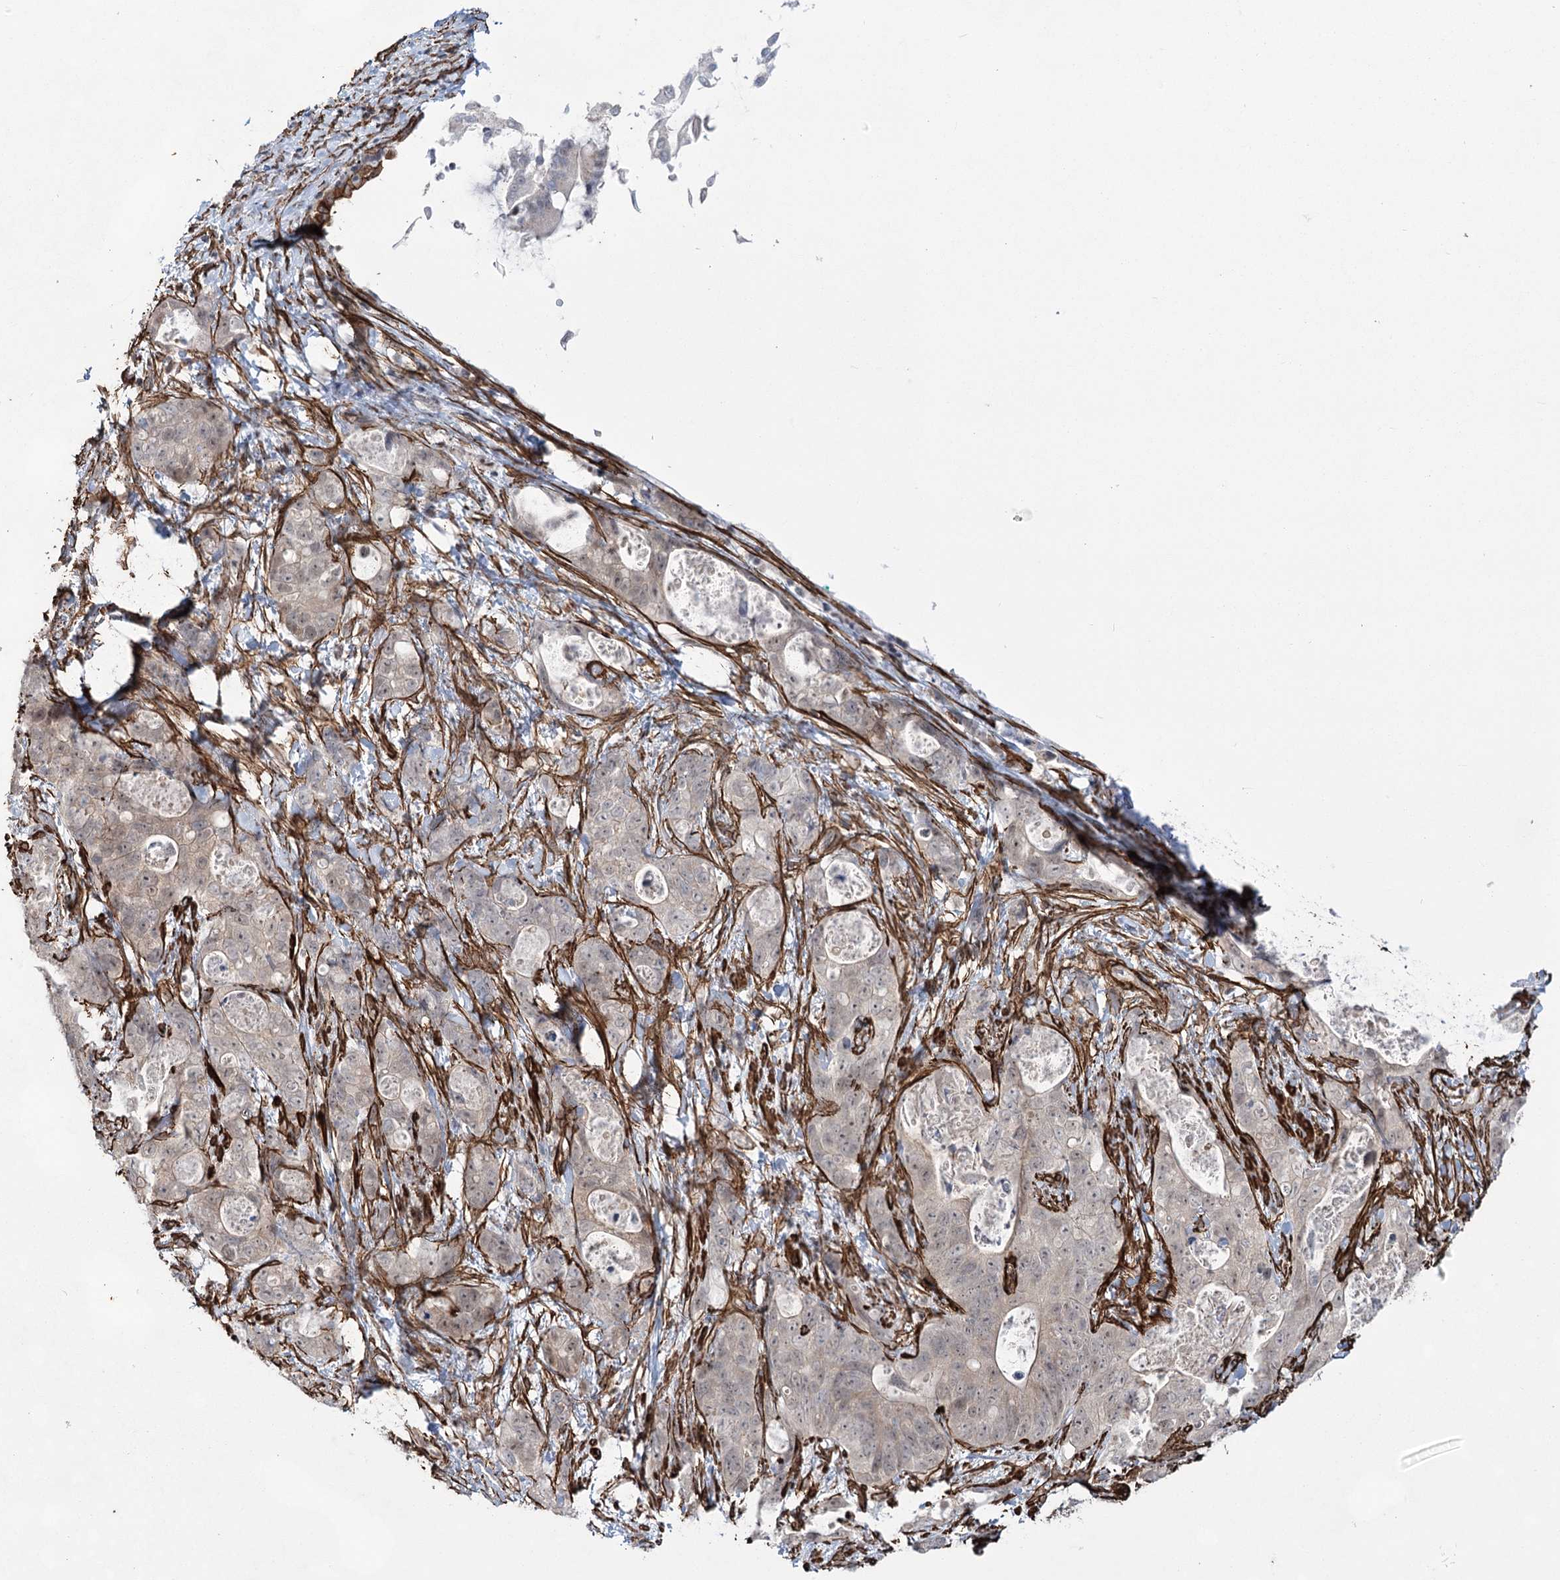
{"staining": {"intensity": "negative", "quantity": "none", "location": "none"}, "tissue": "stomach cancer", "cell_type": "Tumor cells", "image_type": "cancer", "snomed": [{"axis": "morphology", "description": "Normal tissue, NOS"}, {"axis": "morphology", "description": "Adenocarcinoma, NOS"}, {"axis": "topography", "description": "Stomach"}], "caption": "An IHC image of stomach cancer (adenocarcinoma) is shown. There is no staining in tumor cells of stomach cancer (adenocarcinoma).", "gene": "CWF19L1", "patient": {"sex": "female", "age": 89}}